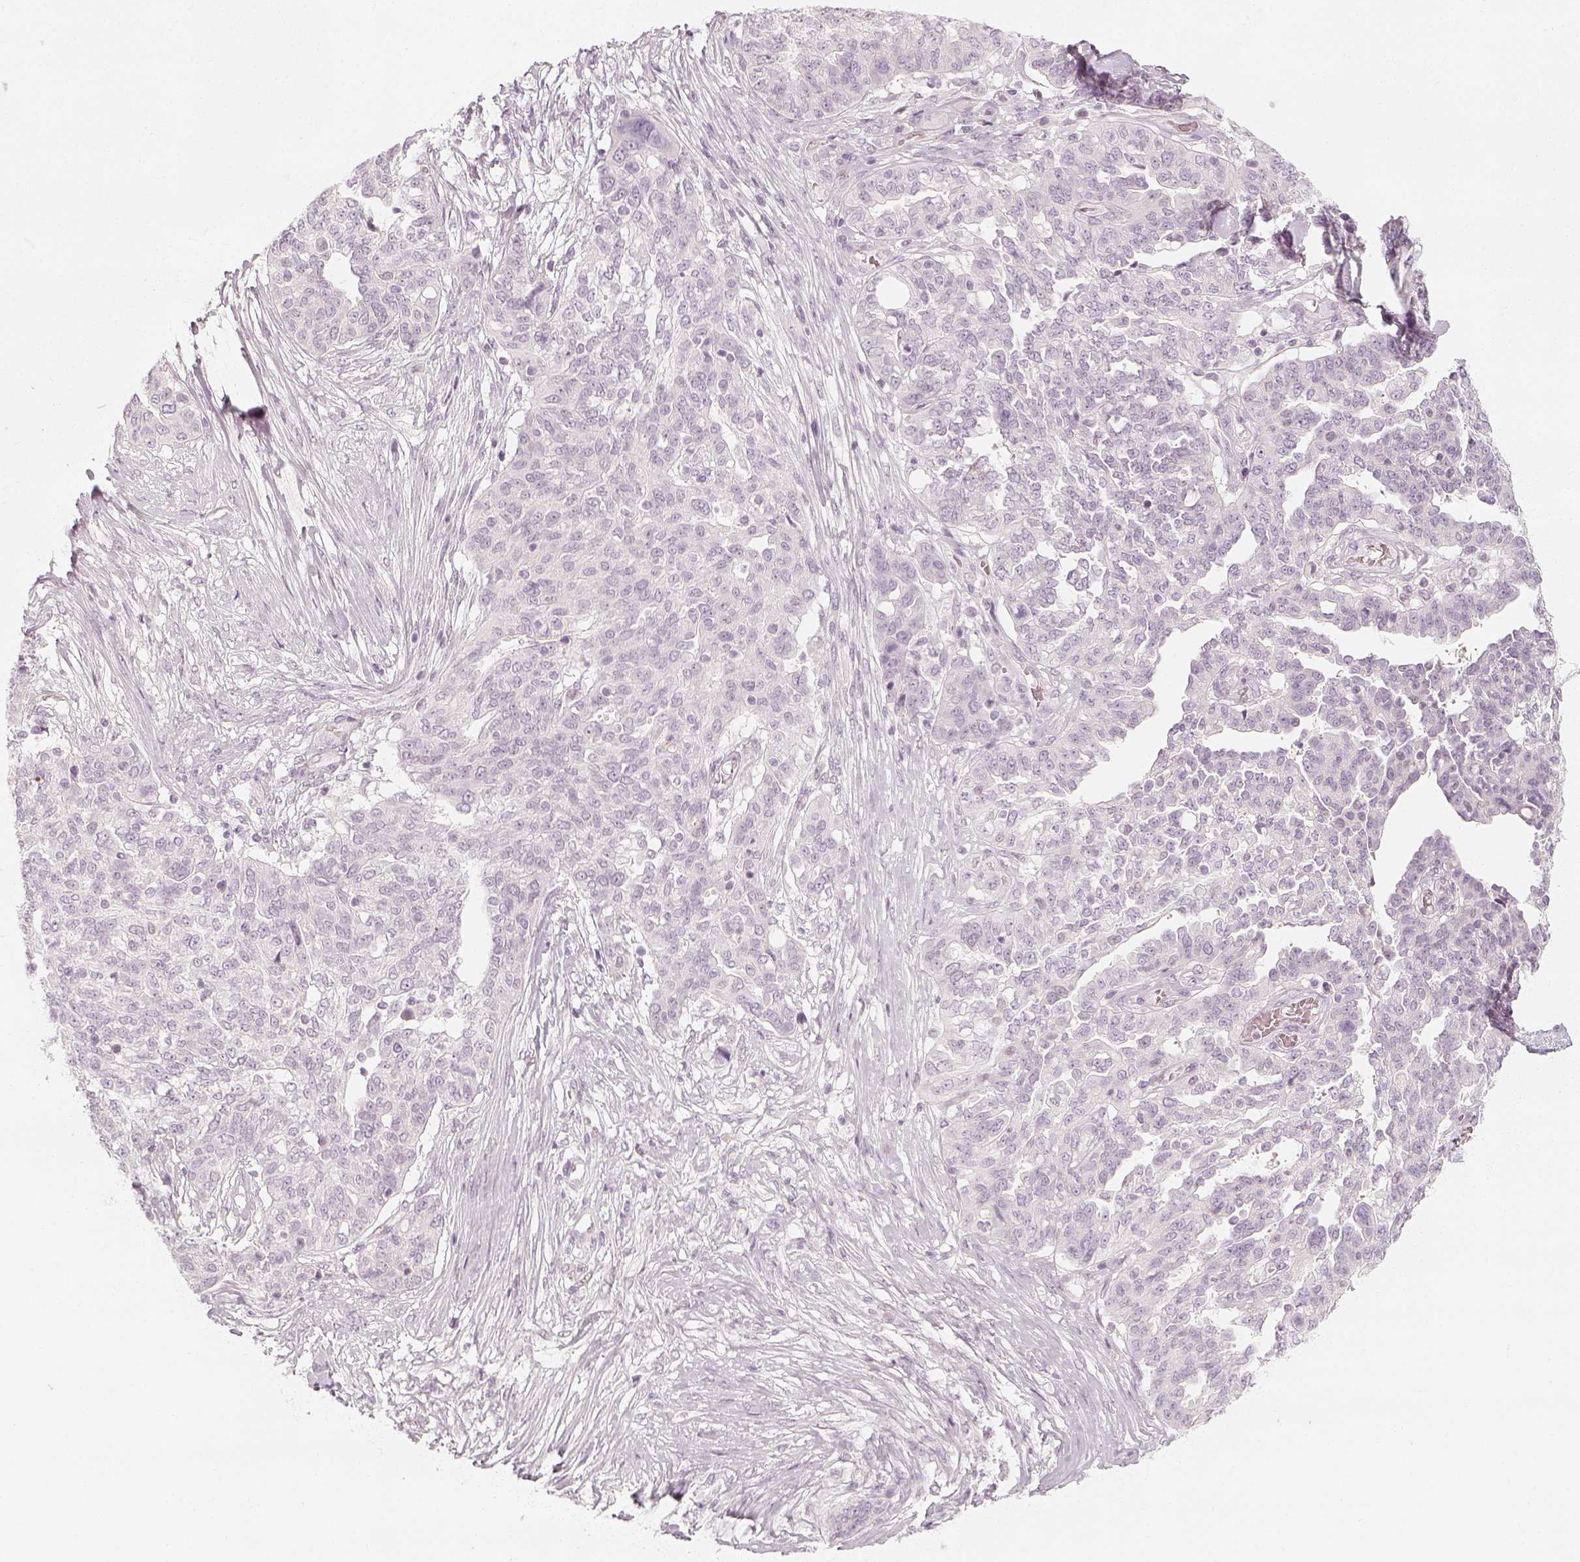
{"staining": {"intensity": "negative", "quantity": "none", "location": "none"}, "tissue": "ovarian cancer", "cell_type": "Tumor cells", "image_type": "cancer", "snomed": [{"axis": "morphology", "description": "Cystadenocarcinoma, serous, NOS"}, {"axis": "topography", "description": "Ovary"}], "caption": "DAB (3,3'-diaminobenzidine) immunohistochemical staining of ovarian cancer shows no significant positivity in tumor cells.", "gene": "KRTAP2-1", "patient": {"sex": "female", "age": 67}}